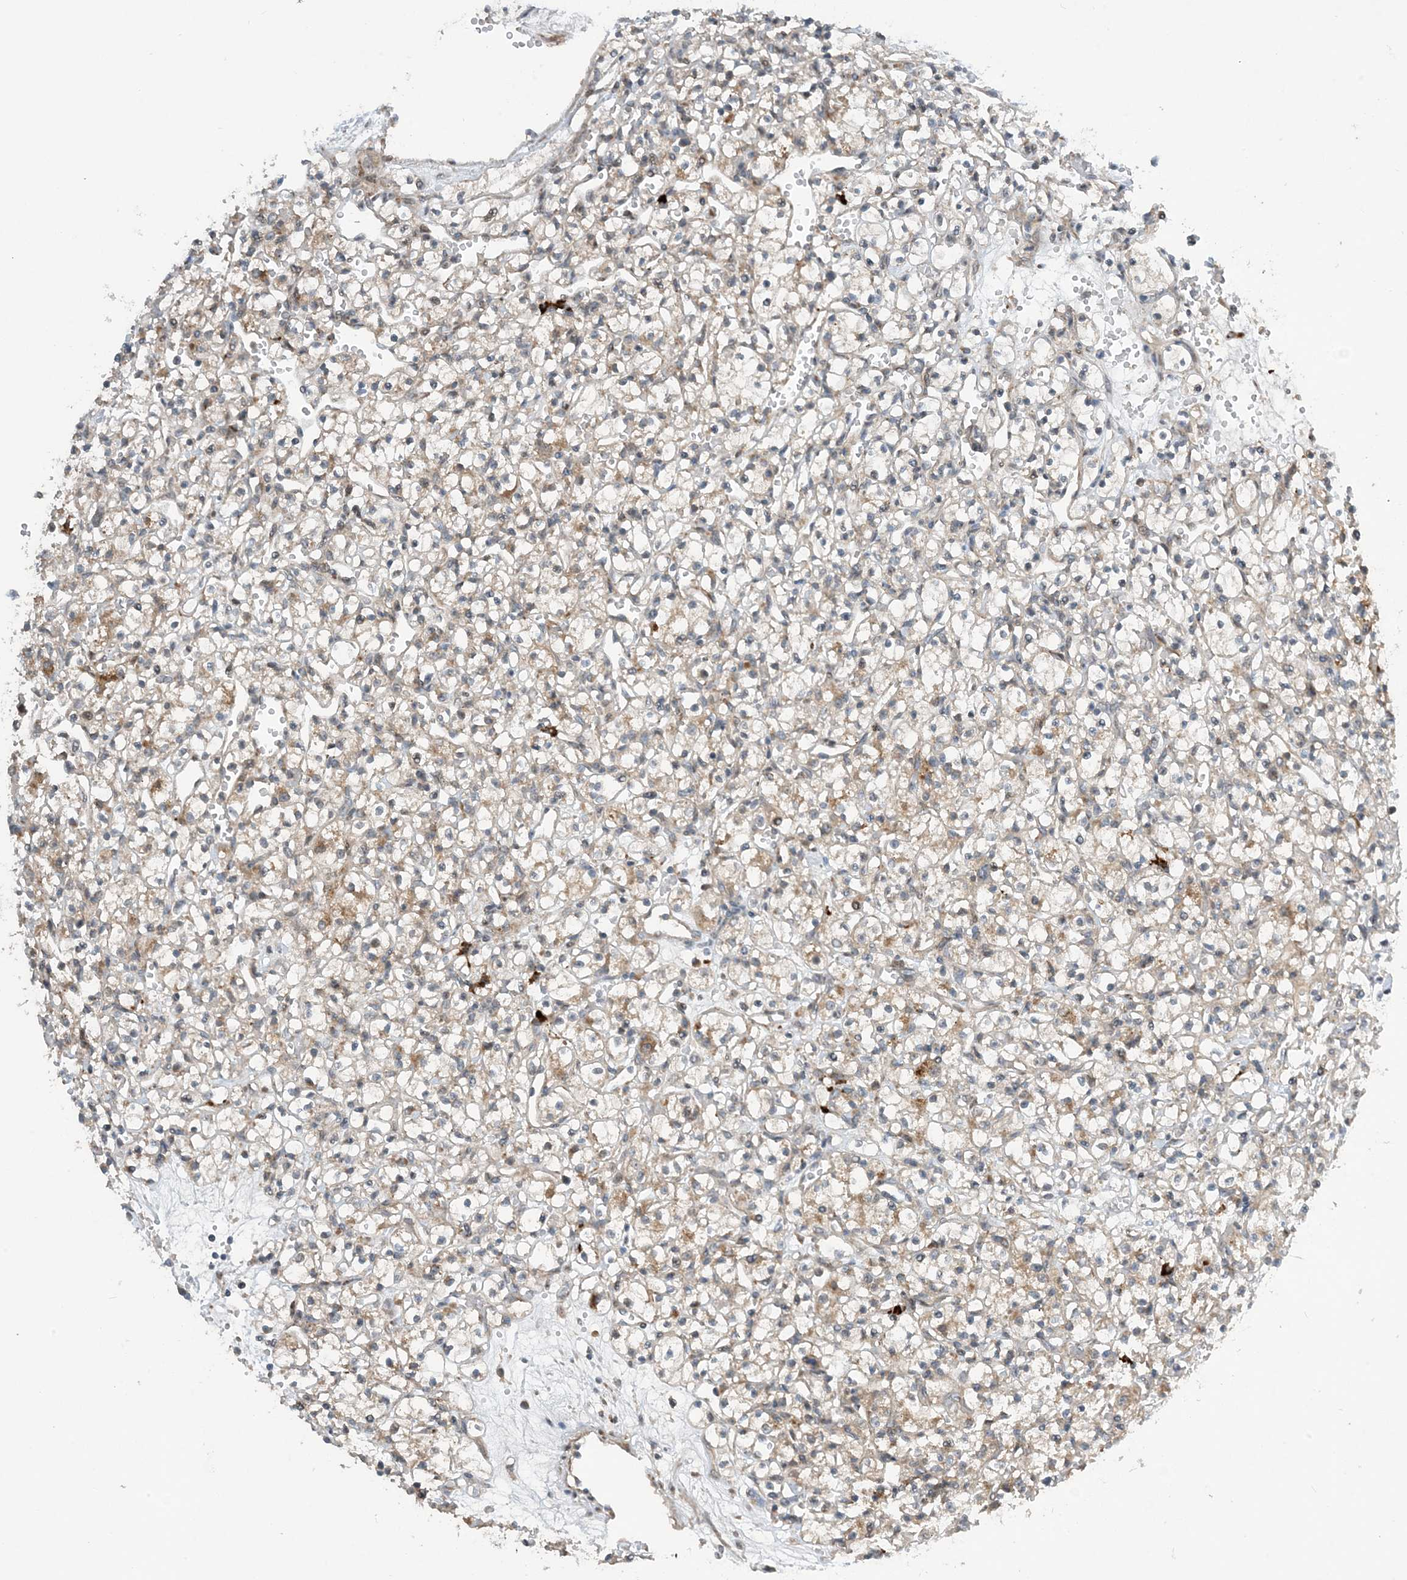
{"staining": {"intensity": "moderate", "quantity": "25%-75%", "location": "cytoplasmic/membranous"}, "tissue": "renal cancer", "cell_type": "Tumor cells", "image_type": "cancer", "snomed": [{"axis": "morphology", "description": "Adenocarcinoma, NOS"}, {"axis": "topography", "description": "Kidney"}], "caption": "There is medium levels of moderate cytoplasmic/membranous positivity in tumor cells of renal cancer (adenocarcinoma), as demonstrated by immunohistochemical staining (brown color).", "gene": "PHOSPHO2", "patient": {"sex": "female", "age": 59}}